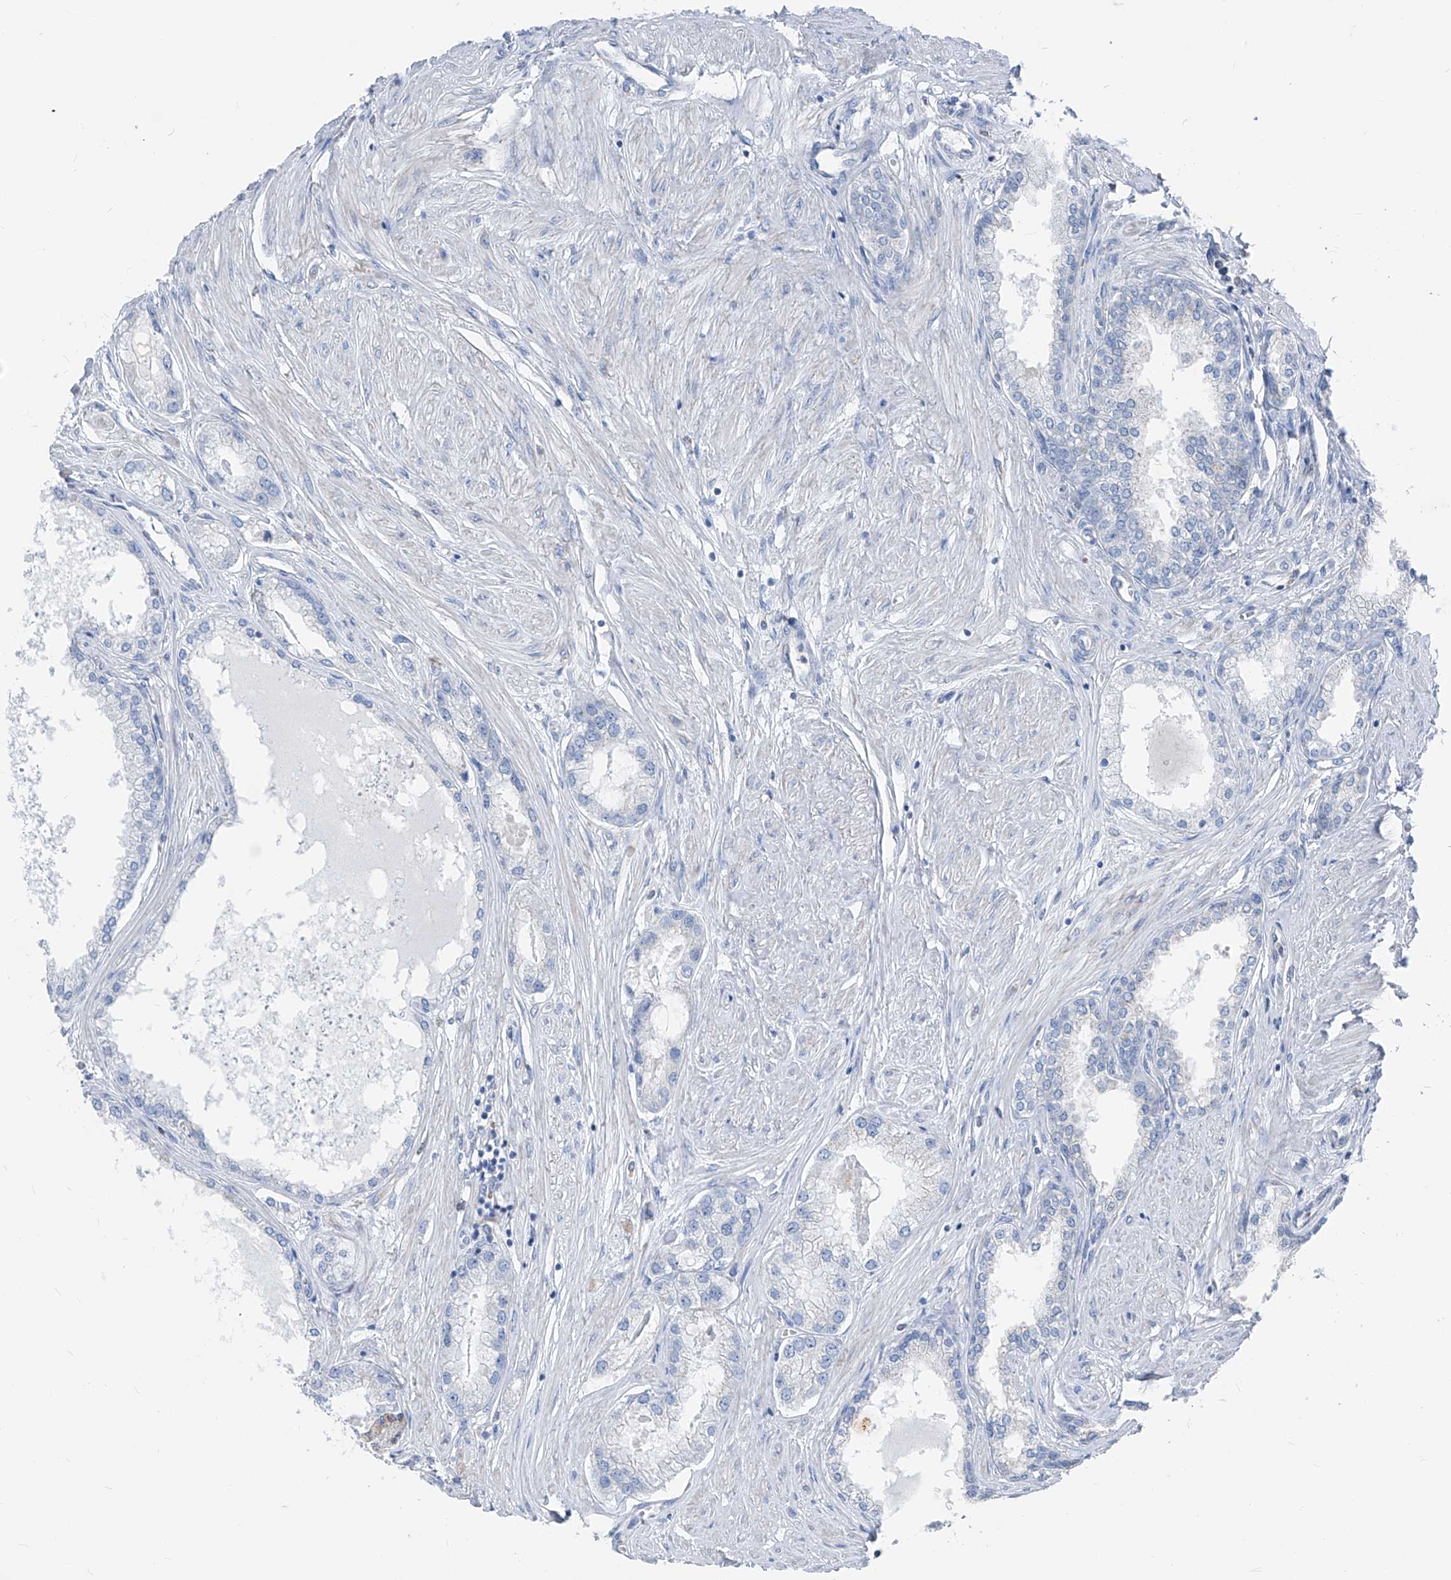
{"staining": {"intensity": "negative", "quantity": "none", "location": "none"}, "tissue": "prostate cancer", "cell_type": "Tumor cells", "image_type": "cancer", "snomed": [{"axis": "morphology", "description": "Adenocarcinoma, Low grade"}, {"axis": "topography", "description": "Prostate"}], "caption": "A micrograph of prostate adenocarcinoma (low-grade) stained for a protein demonstrates no brown staining in tumor cells.", "gene": "AGPS", "patient": {"sex": "male", "age": 62}}